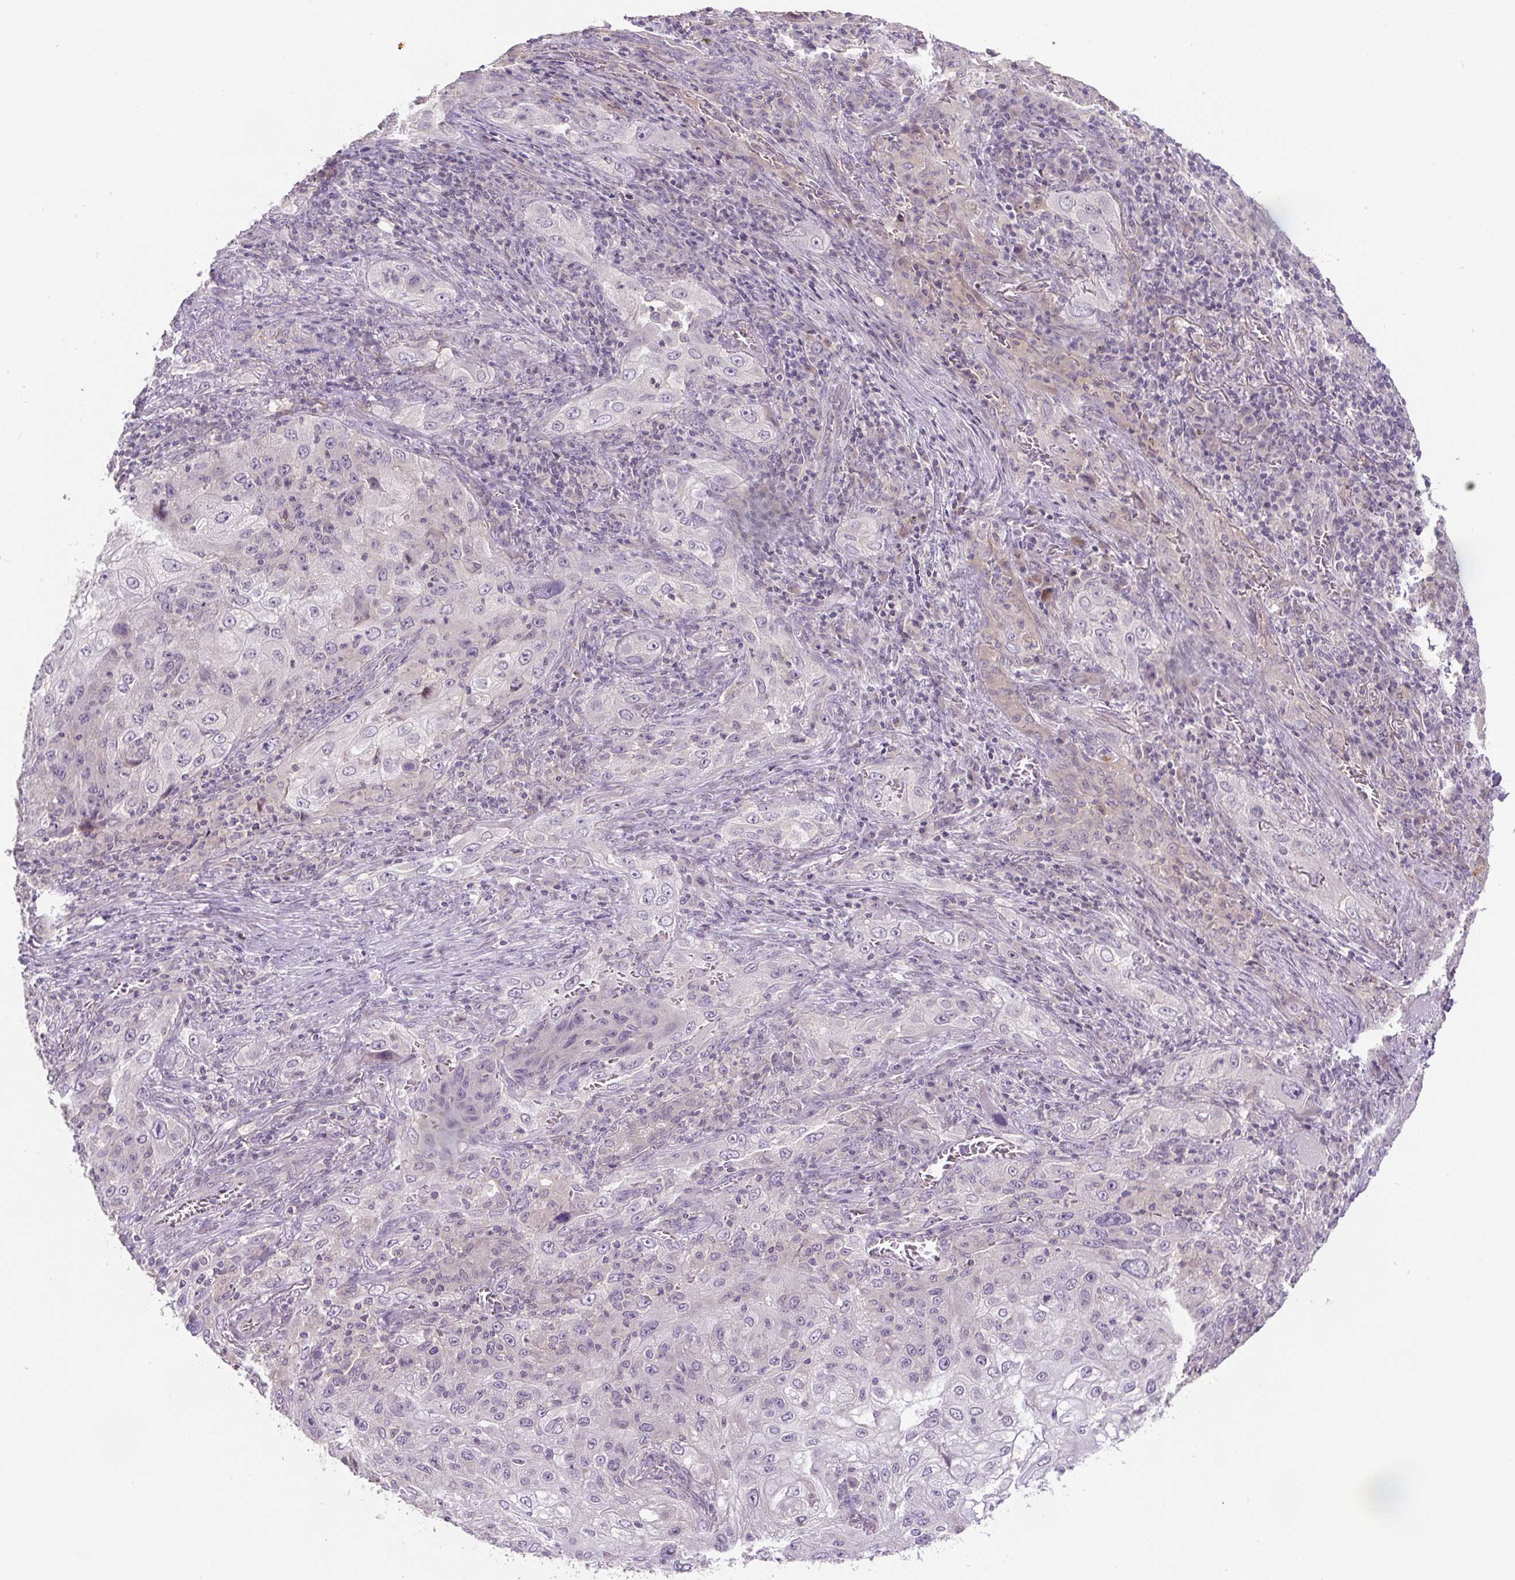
{"staining": {"intensity": "negative", "quantity": "none", "location": "none"}, "tissue": "lung cancer", "cell_type": "Tumor cells", "image_type": "cancer", "snomed": [{"axis": "morphology", "description": "Squamous cell carcinoma, NOS"}, {"axis": "topography", "description": "Lung"}], "caption": "The immunohistochemistry (IHC) photomicrograph has no significant staining in tumor cells of lung cancer tissue.", "gene": "UBL3", "patient": {"sex": "female", "age": 69}}